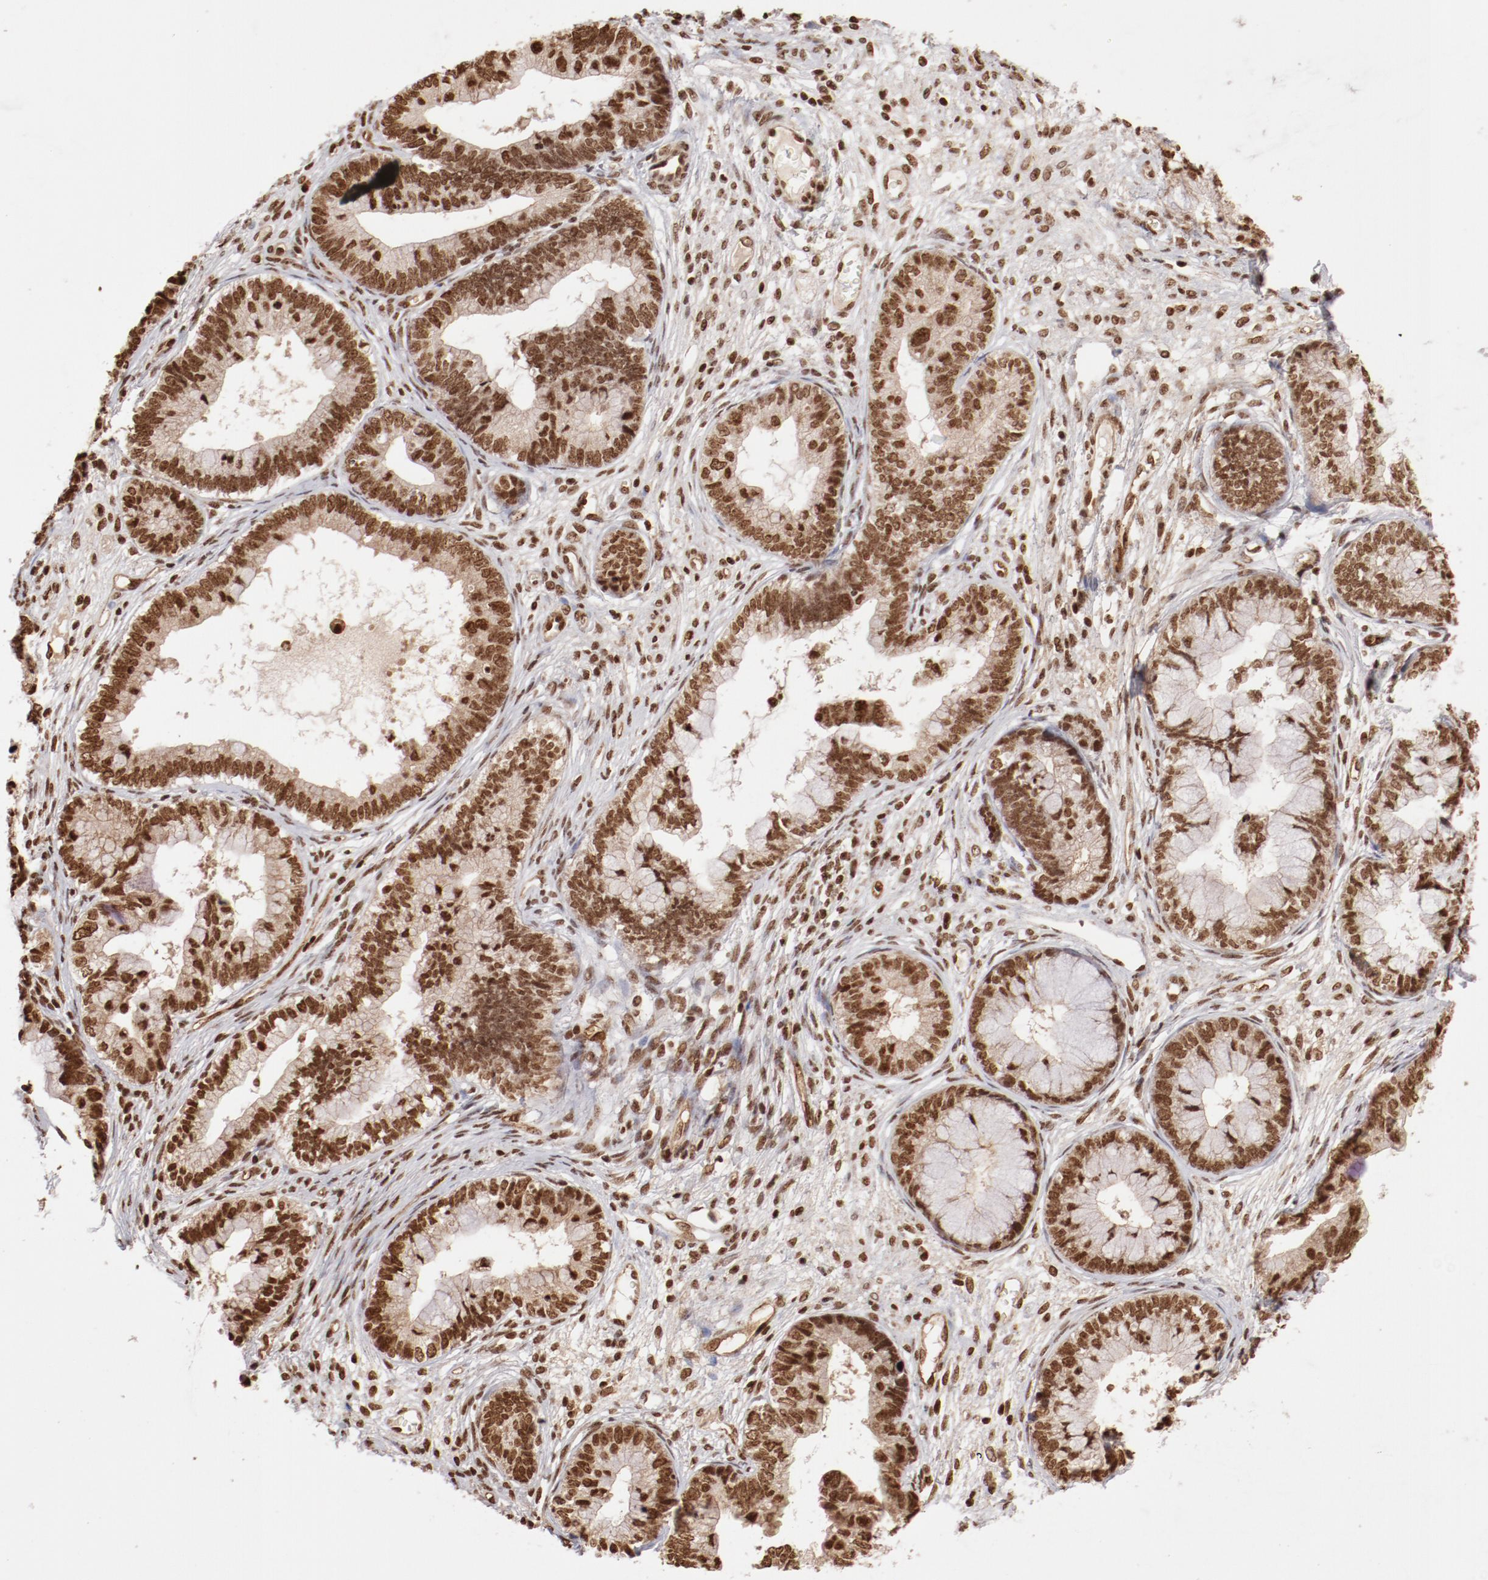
{"staining": {"intensity": "moderate", "quantity": ">75%", "location": "nuclear"}, "tissue": "cervical cancer", "cell_type": "Tumor cells", "image_type": "cancer", "snomed": [{"axis": "morphology", "description": "Adenocarcinoma, NOS"}, {"axis": "topography", "description": "Cervix"}], "caption": "Moderate nuclear positivity is appreciated in approximately >75% of tumor cells in adenocarcinoma (cervical). The staining was performed using DAB (3,3'-diaminobenzidine), with brown indicating positive protein expression. Nuclei are stained blue with hematoxylin.", "gene": "ABL2", "patient": {"sex": "female", "age": 44}}